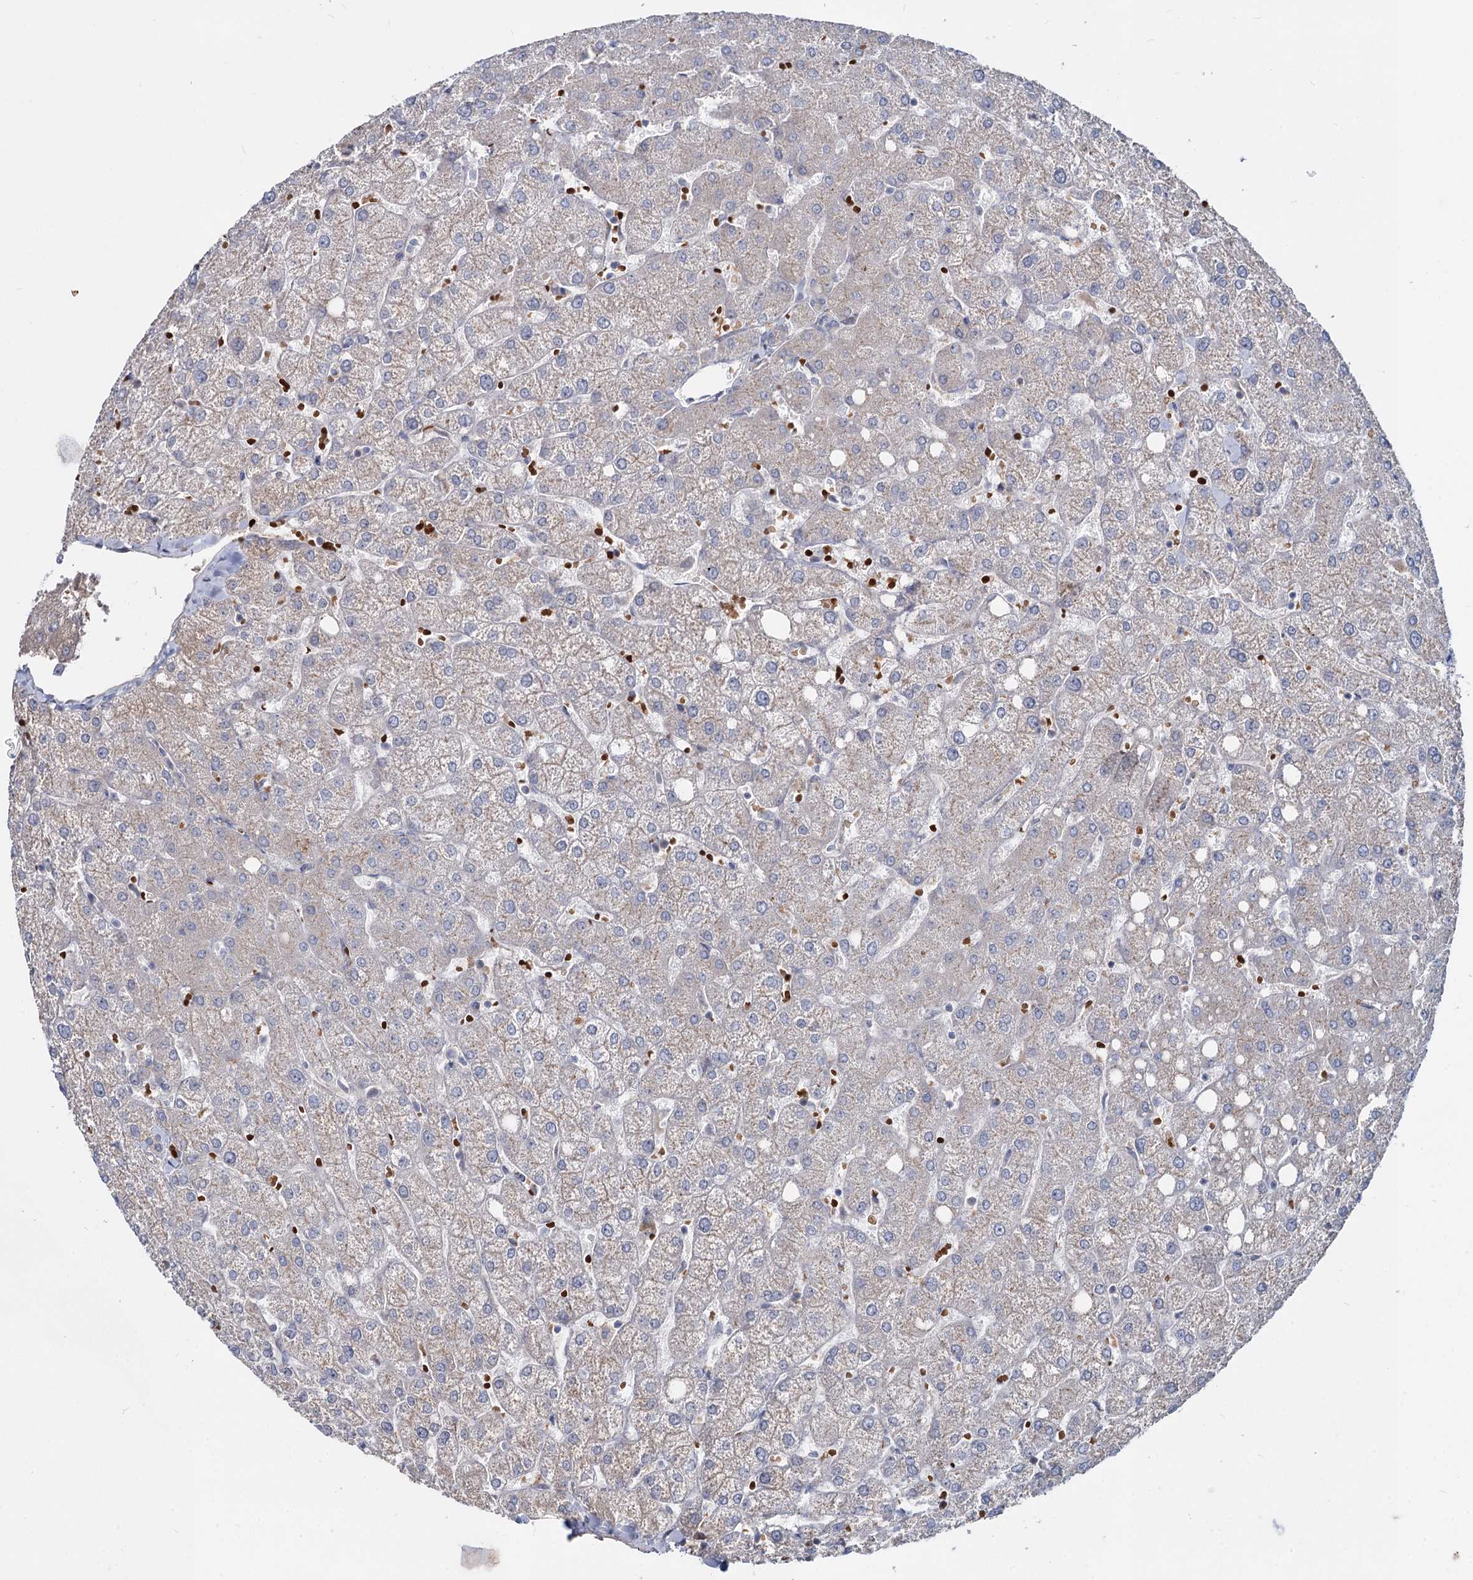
{"staining": {"intensity": "negative", "quantity": "none", "location": "none"}, "tissue": "liver", "cell_type": "Cholangiocytes", "image_type": "normal", "snomed": [{"axis": "morphology", "description": "Normal tissue, NOS"}, {"axis": "topography", "description": "Liver"}], "caption": "The immunohistochemistry image has no significant positivity in cholangiocytes of liver.", "gene": "RNF6", "patient": {"sex": "female", "age": 54}}